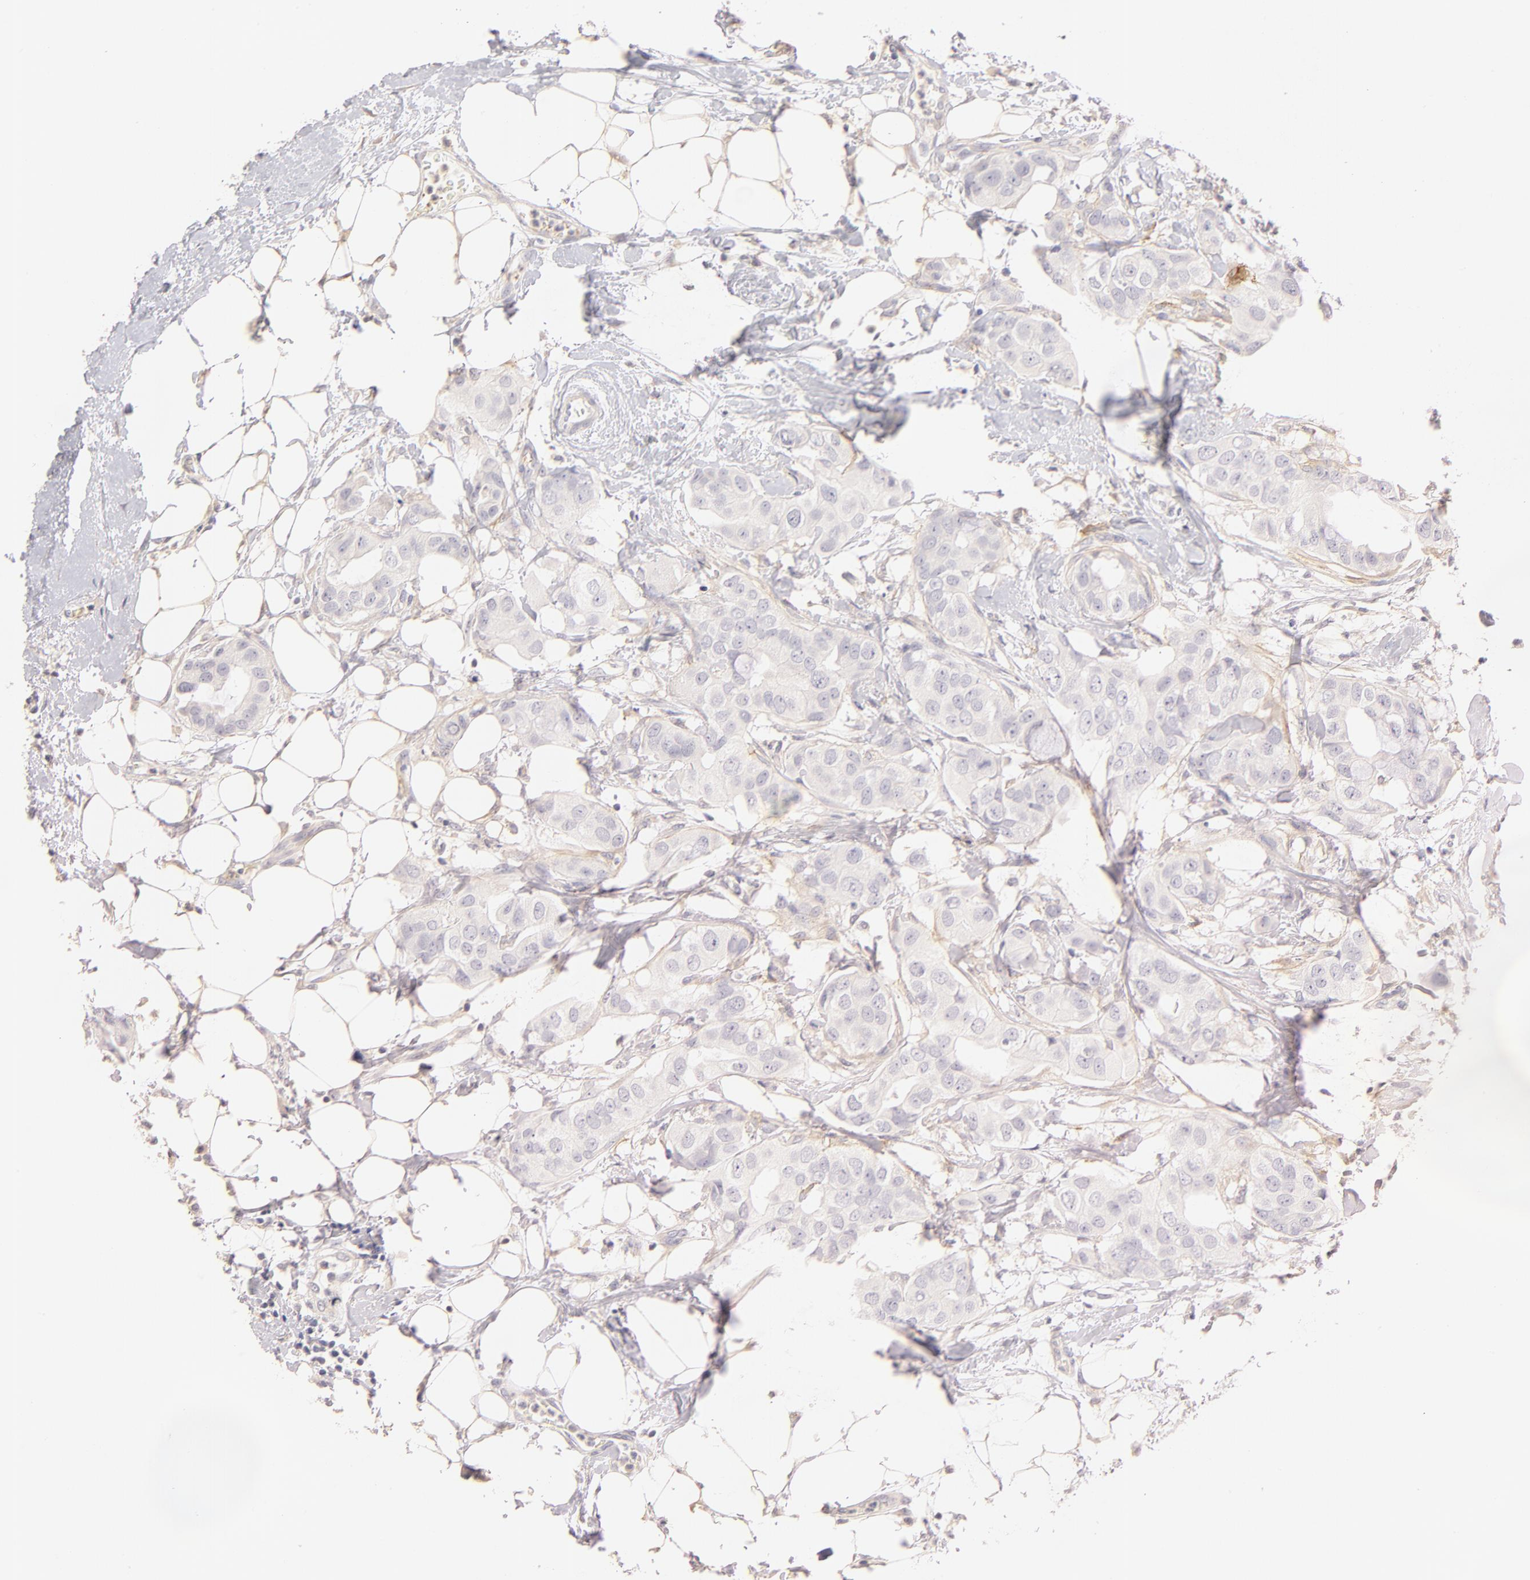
{"staining": {"intensity": "negative", "quantity": "none", "location": "none"}, "tissue": "breast cancer", "cell_type": "Tumor cells", "image_type": "cancer", "snomed": [{"axis": "morphology", "description": "Duct carcinoma"}, {"axis": "topography", "description": "Breast"}], "caption": "Human breast infiltrating ductal carcinoma stained for a protein using immunohistochemistry (IHC) exhibits no staining in tumor cells.", "gene": "ITGA8", "patient": {"sex": "female", "age": 40}}